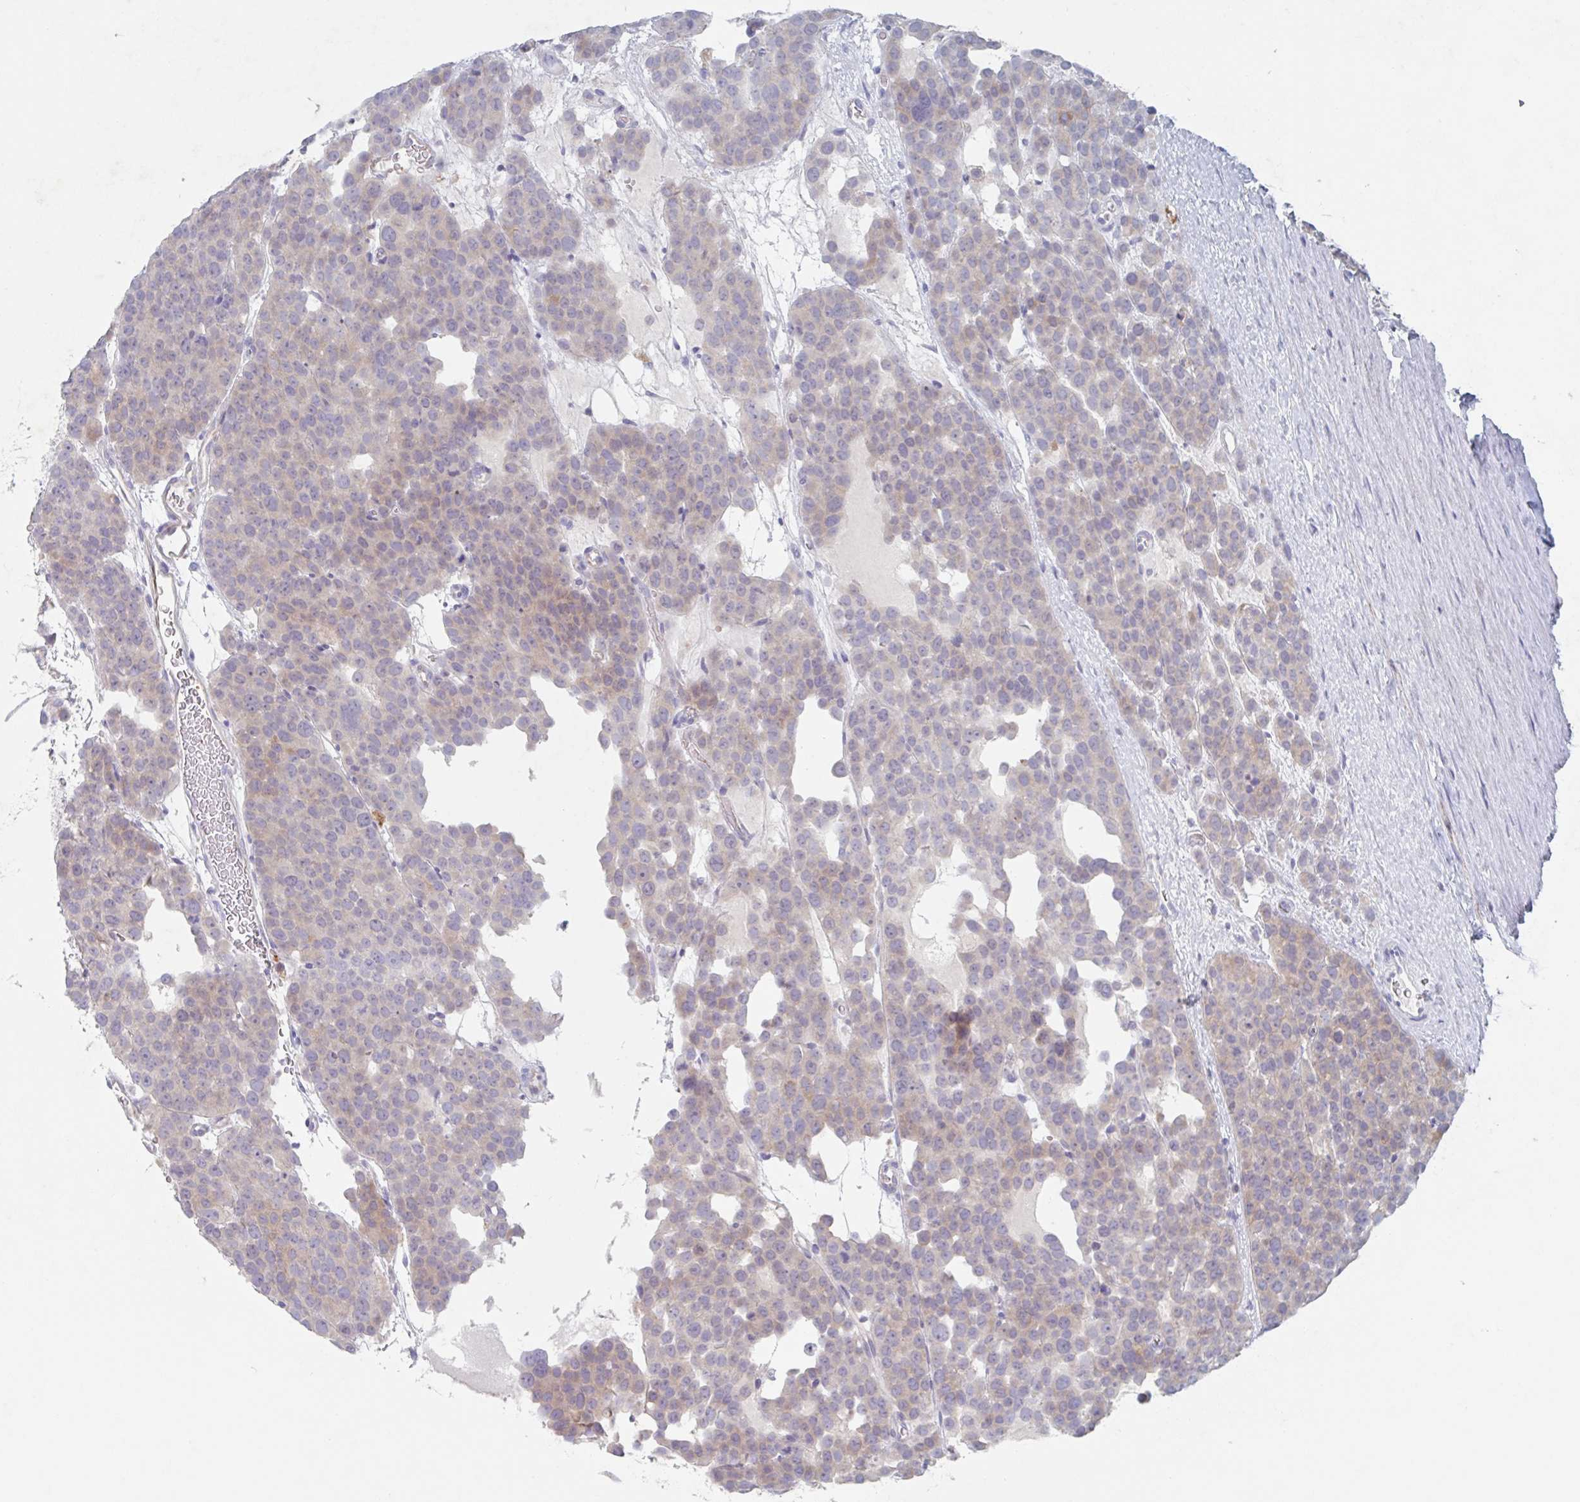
{"staining": {"intensity": "weak", "quantity": "25%-75%", "location": "cytoplasmic/membranous"}, "tissue": "testis cancer", "cell_type": "Tumor cells", "image_type": "cancer", "snomed": [{"axis": "morphology", "description": "Seminoma, NOS"}, {"axis": "topography", "description": "Testis"}], "caption": "IHC (DAB) staining of seminoma (testis) exhibits weak cytoplasmic/membranous protein staining in about 25%-75% of tumor cells.", "gene": "MANBA", "patient": {"sex": "male", "age": 71}}